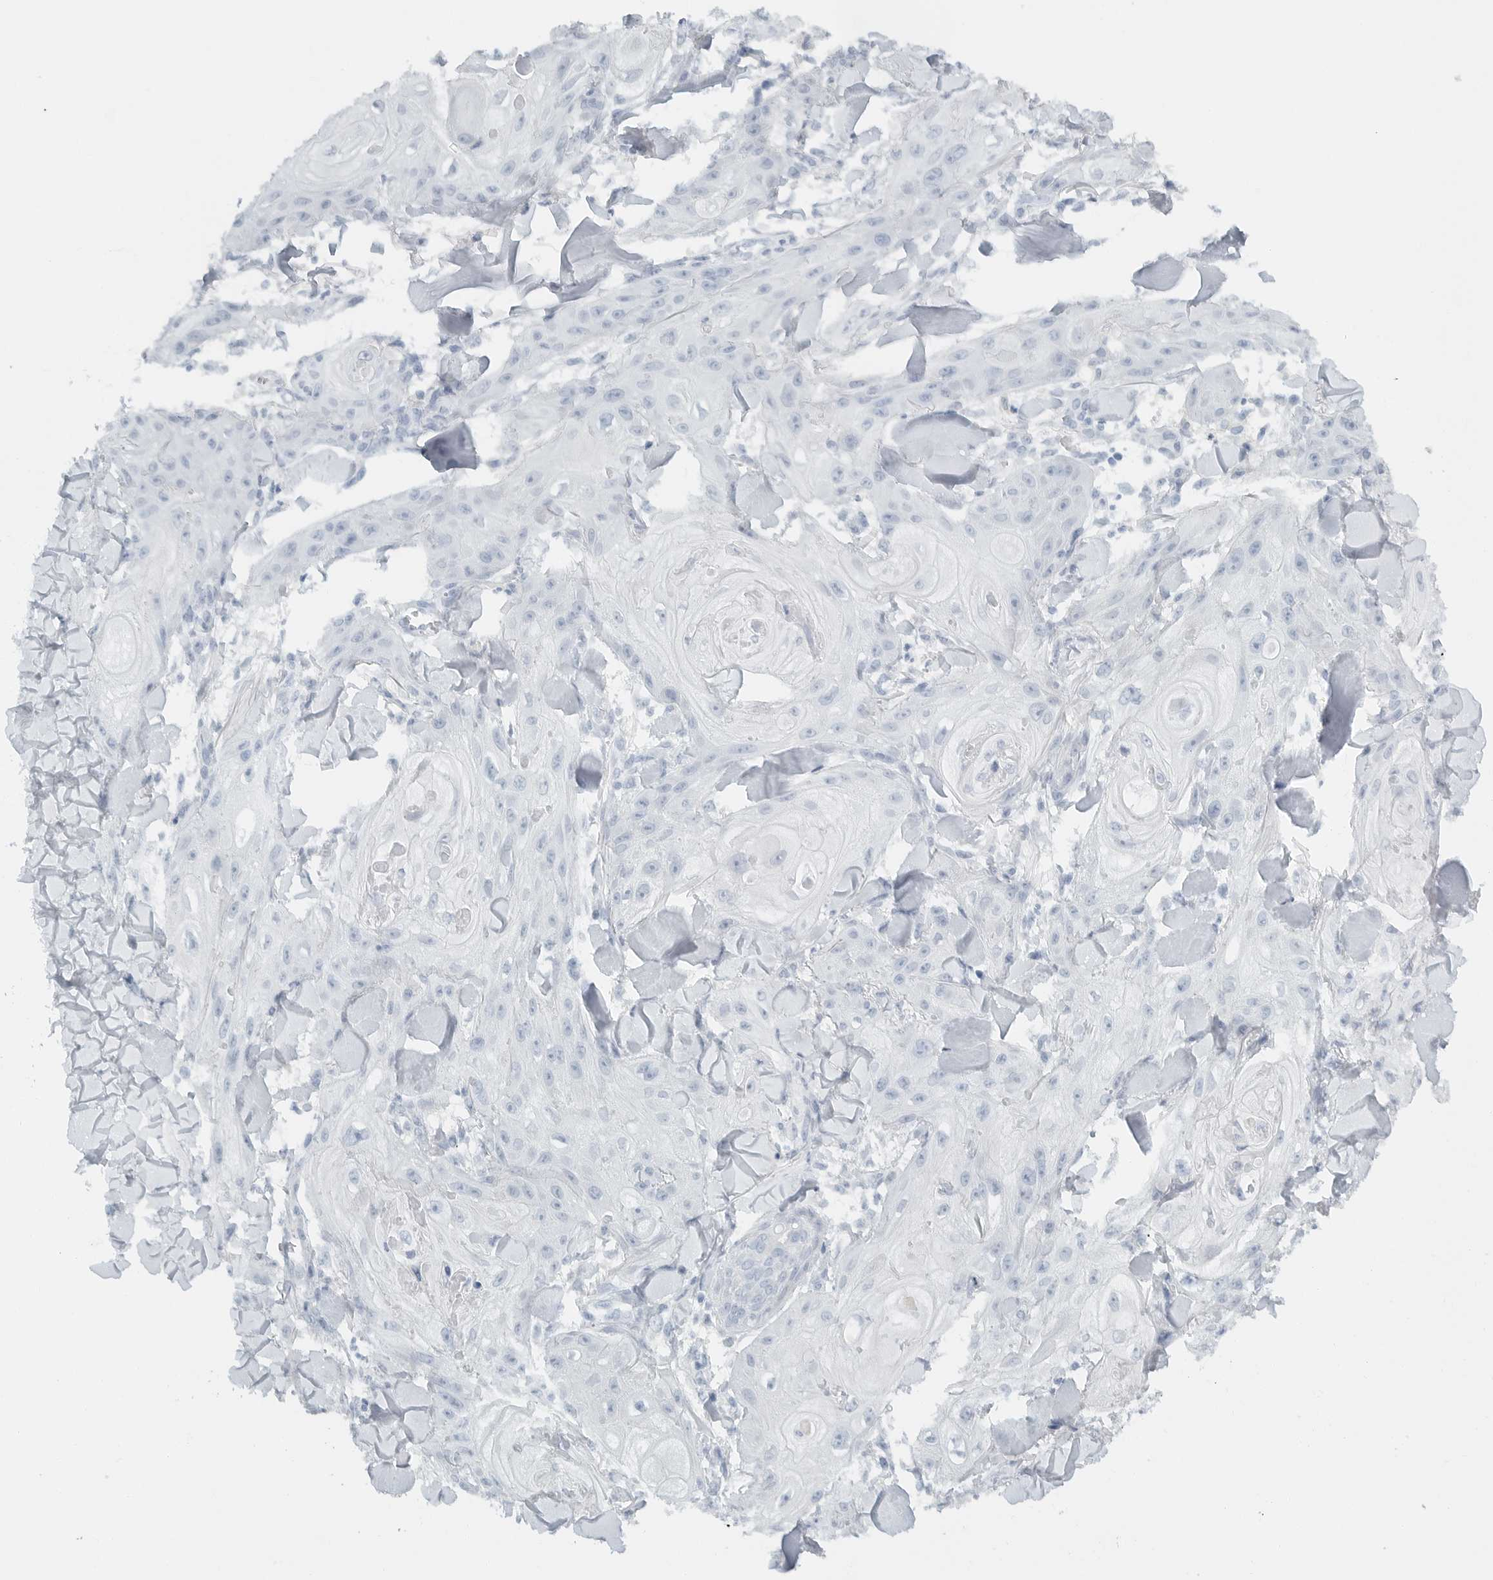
{"staining": {"intensity": "negative", "quantity": "none", "location": "none"}, "tissue": "skin cancer", "cell_type": "Tumor cells", "image_type": "cancer", "snomed": [{"axis": "morphology", "description": "Squamous cell carcinoma, NOS"}, {"axis": "topography", "description": "Skin"}], "caption": "High power microscopy photomicrograph of an immunohistochemistry micrograph of skin cancer (squamous cell carcinoma), revealing no significant staining in tumor cells.", "gene": "PAM", "patient": {"sex": "male", "age": 74}}